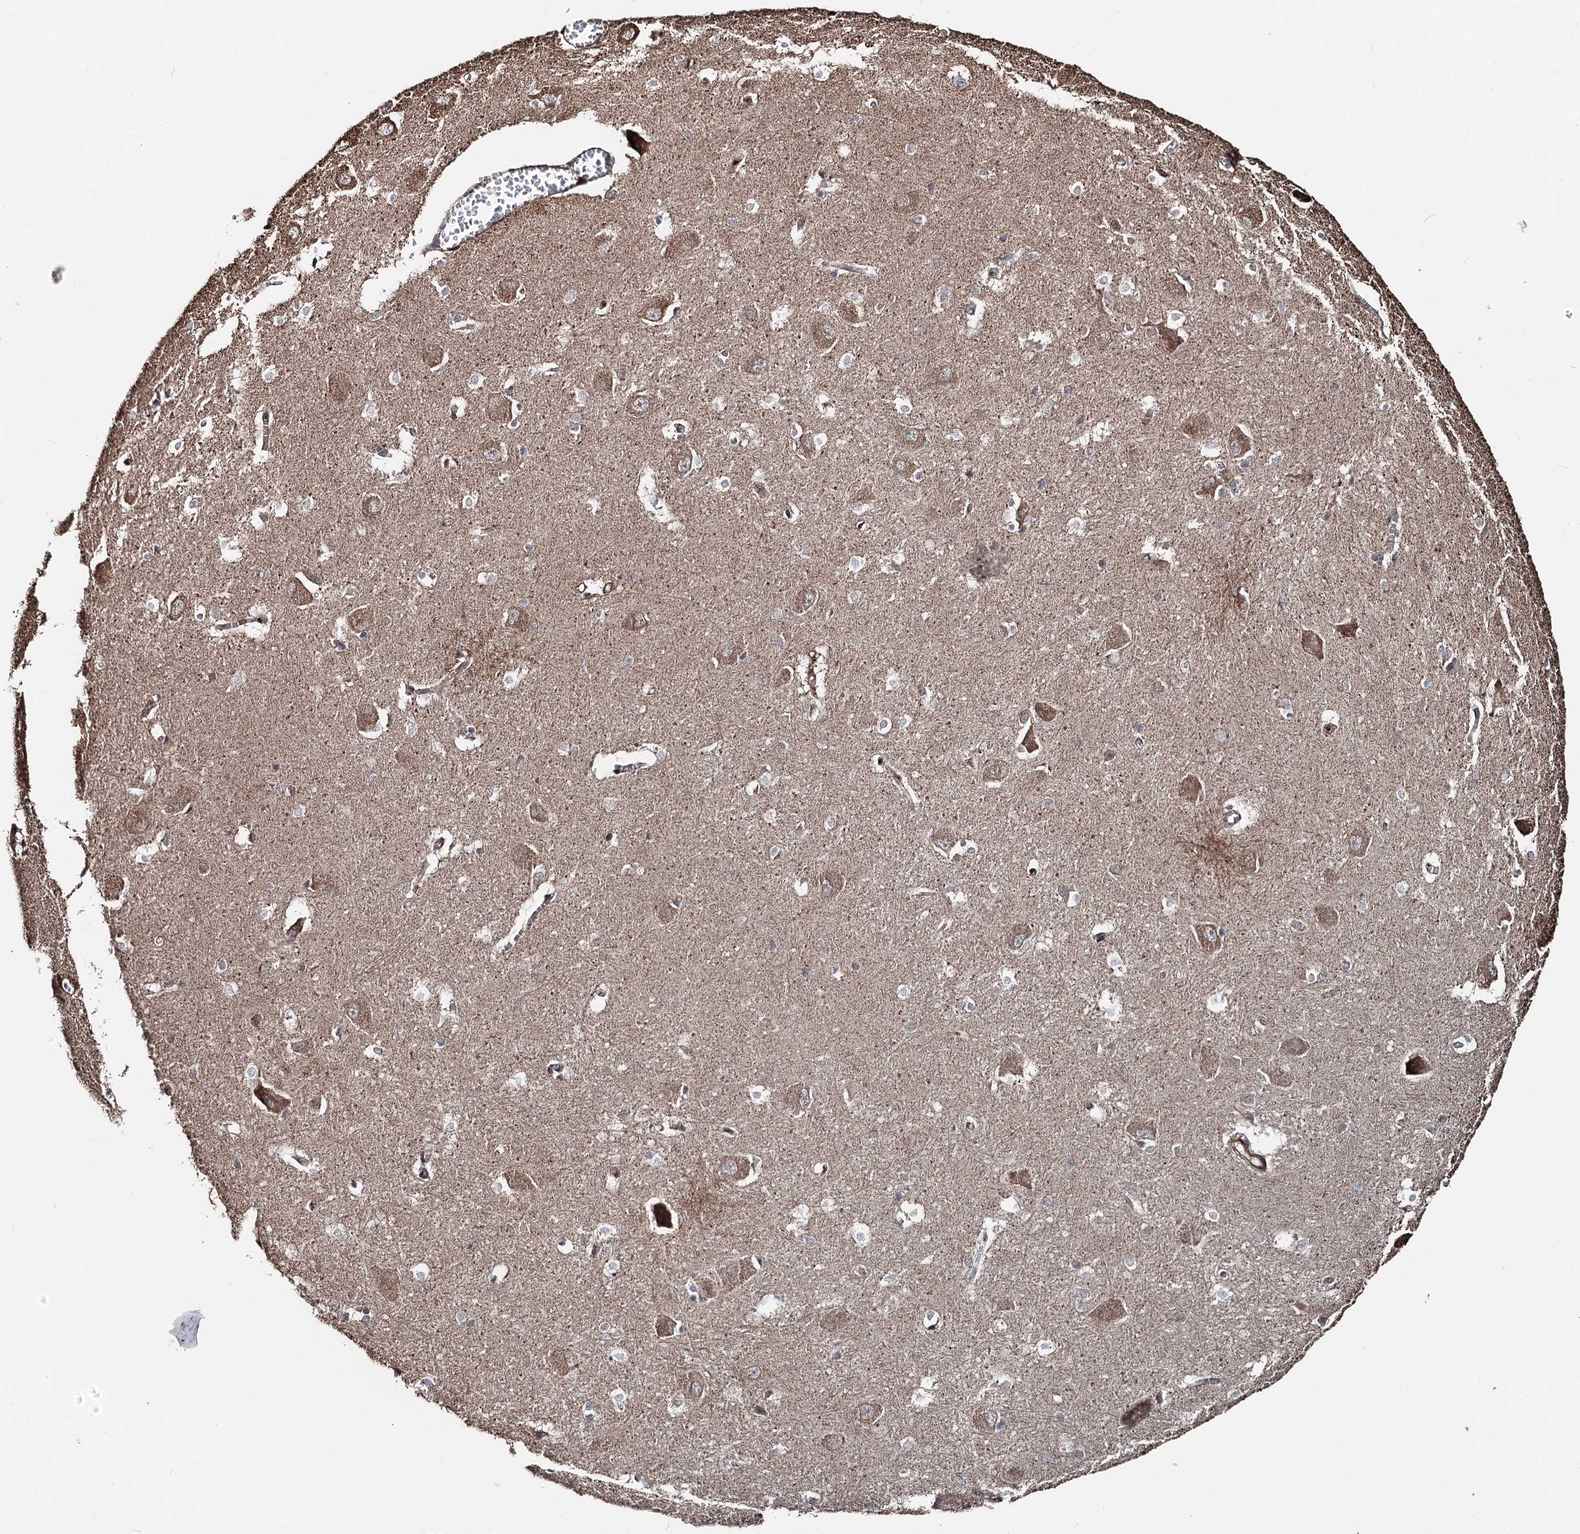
{"staining": {"intensity": "moderate", "quantity": "<25%", "location": "cytoplasmic/membranous"}, "tissue": "caudate", "cell_type": "Glial cells", "image_type": "normal", "snomed": [{"axis": "morphology", "description": "Normal tissue, NOS"}, {"axis": "topography", "description": "Lateral ventricle wall"}], "caption": "Immunohistochemical staining of unremarkable caudate exhibits low levels of moderate cytoplasmic/membranous expression in approximately <25% of glial cells. The staining is performed using DAB brown chromogen to label protein expression. The nuclei are counter-stained blue using hematoxylin.", "gene": "ITFG2", "patient": {"sex": "male", "age": 37}}